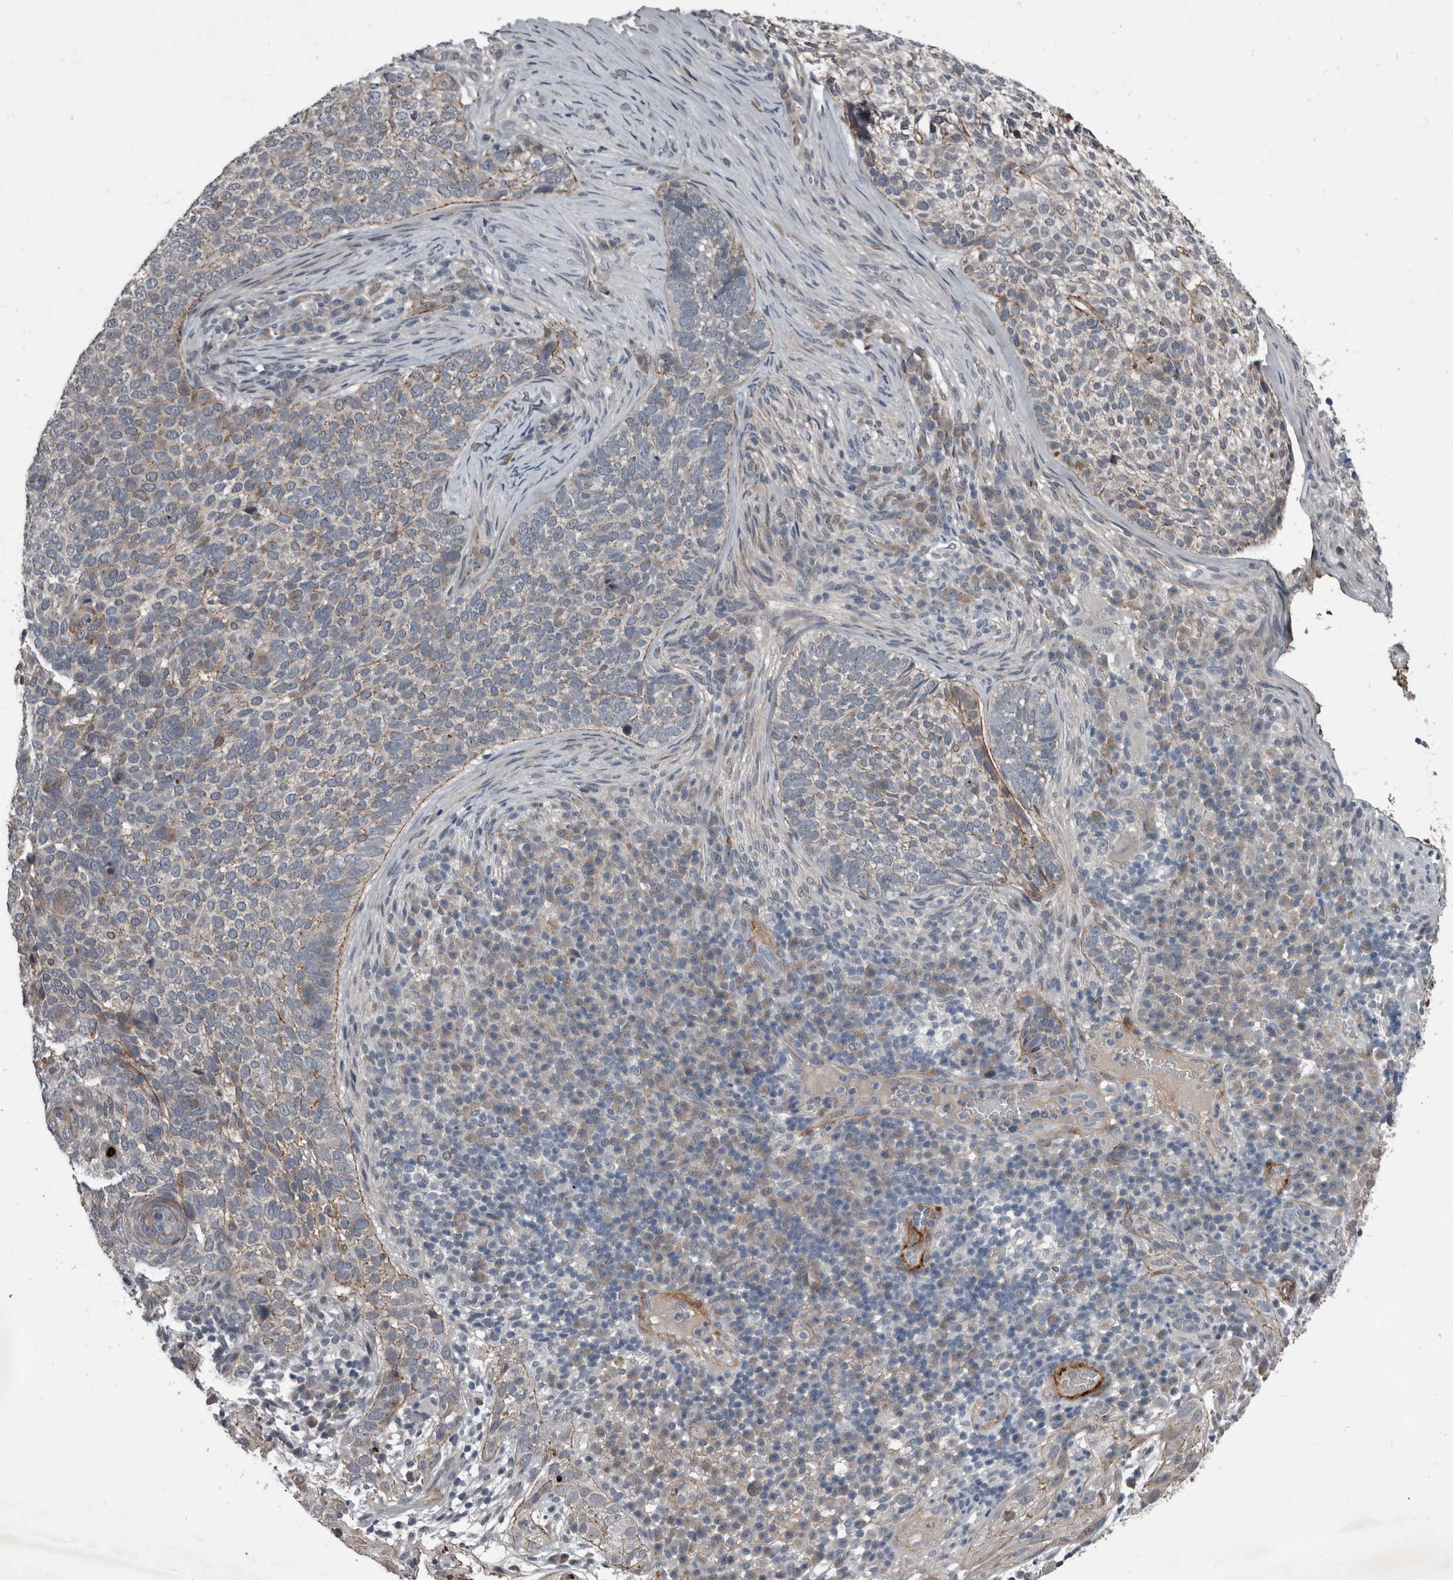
{"staining": {"intensity": "weak", "quantity": "25%-75%", "location": "cytoplasmic/membranous"}, "tissue": "skin cancer", "cell_type": "Tumor cells", "image_type": "cancer", "snomed": [{"axis": "morphology", "description": "Basal cell carcinoma"}, {"axis": "topography", "description": "Skin"}], "caption": "Tumor cells demonstrate low levels of weak cytoplasmic/membranous positivity in approximately 25%-75% of cells in skin cancer (basal cell carcinoma).", "gene": "C1orf216", "patient": {"sex": "female", "age": 64}}